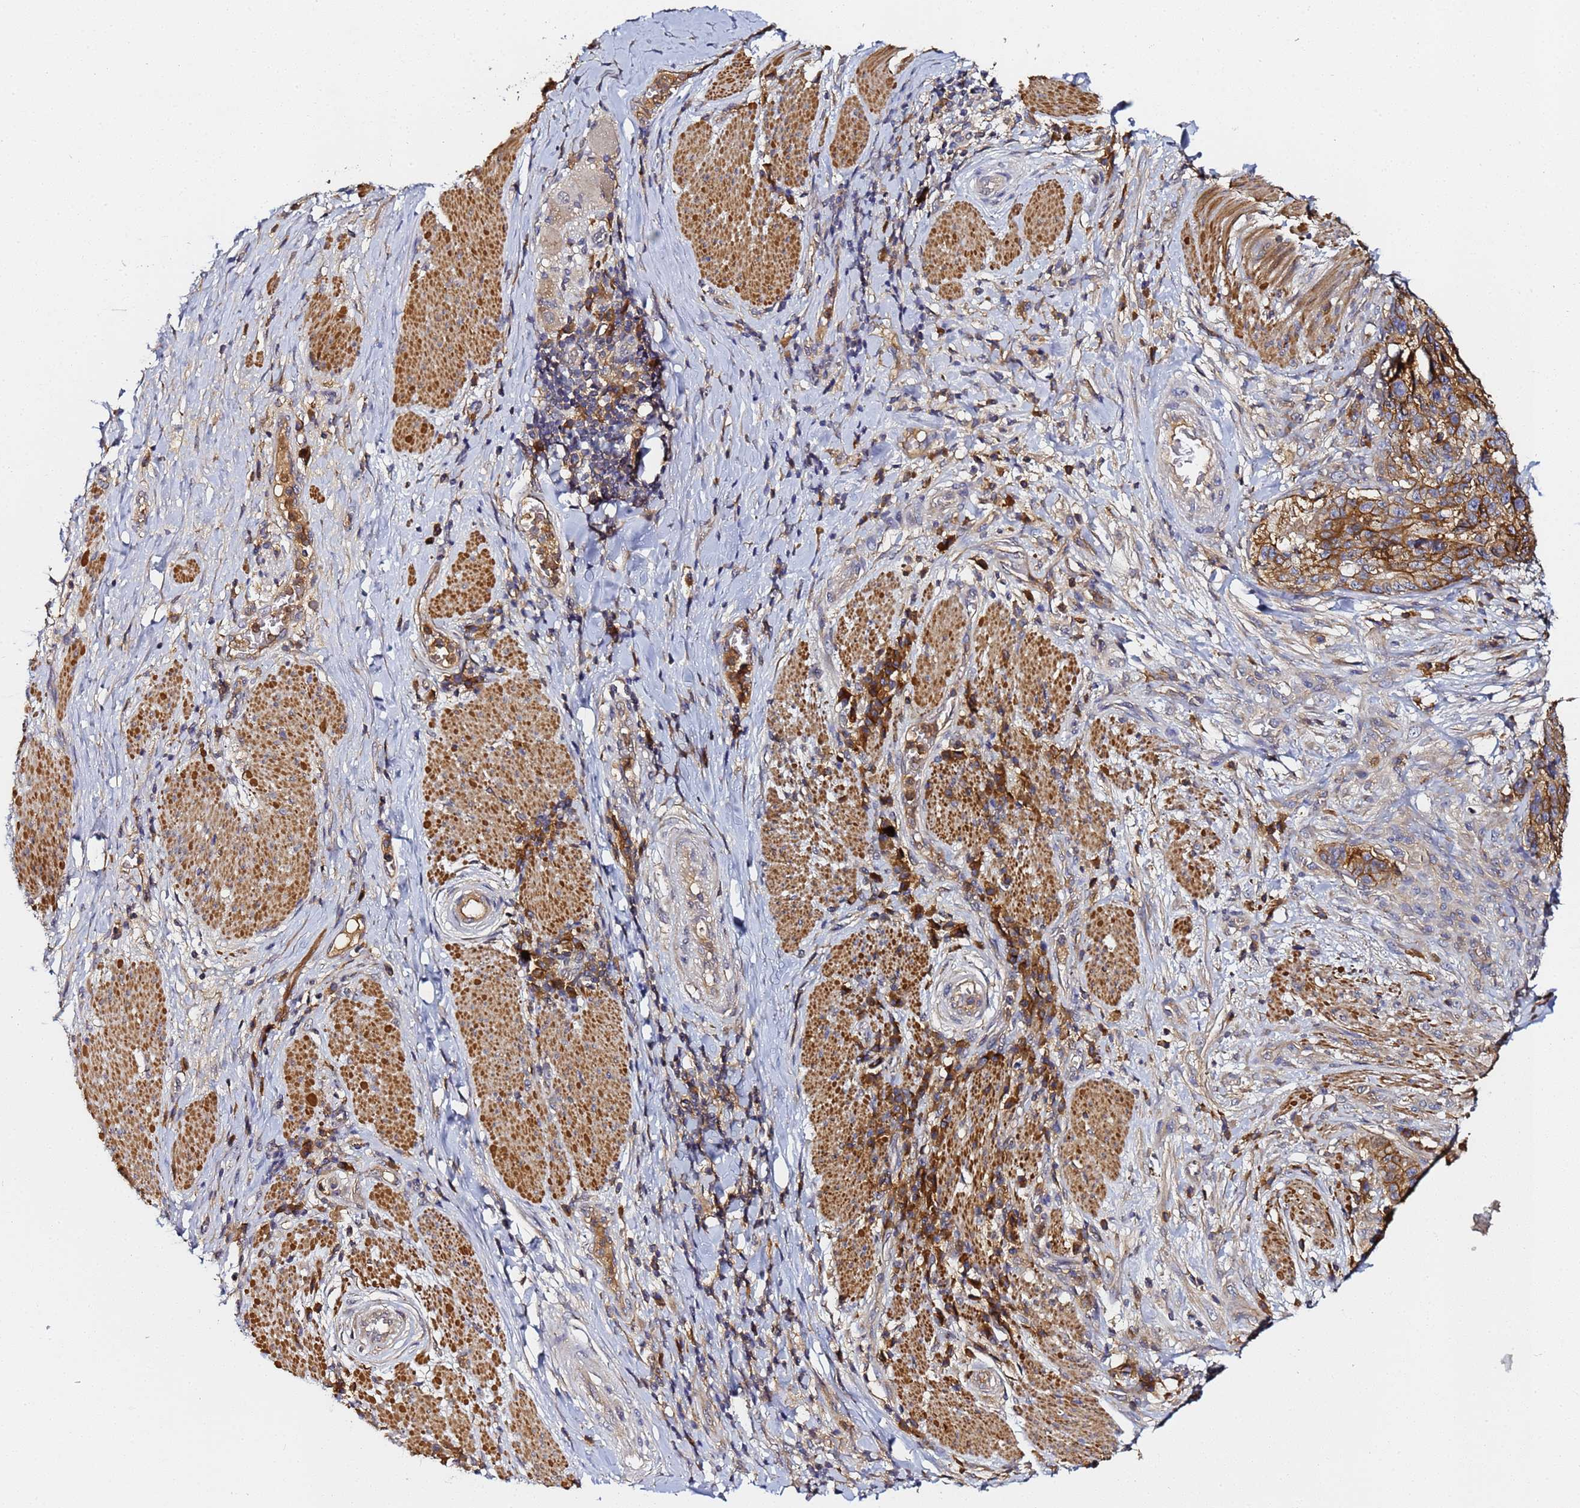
{"staining": {"intensity": "moderate", "quantity": ">75%", "location": "cytoplasmic/membranous"}, "tissue": "stomach cancer", "cell_type": "Tumor cells", "image_type": "cancer", "snomed": [{"axis": "morphology", "description": "Normal tissue, NOS"}, {"axis": "morphology", "description": "Adenocarcinoma, NOS"}, {"axis": "topography", "description": "Stomach"}], "caption": "A brown stain shows moderate cytoplasmic/membranous positivity of a protein in stomach adenocarcinoma tumor cells.", "gene": "LRRC69", "patient": {"sex": "female", "age": 64}}